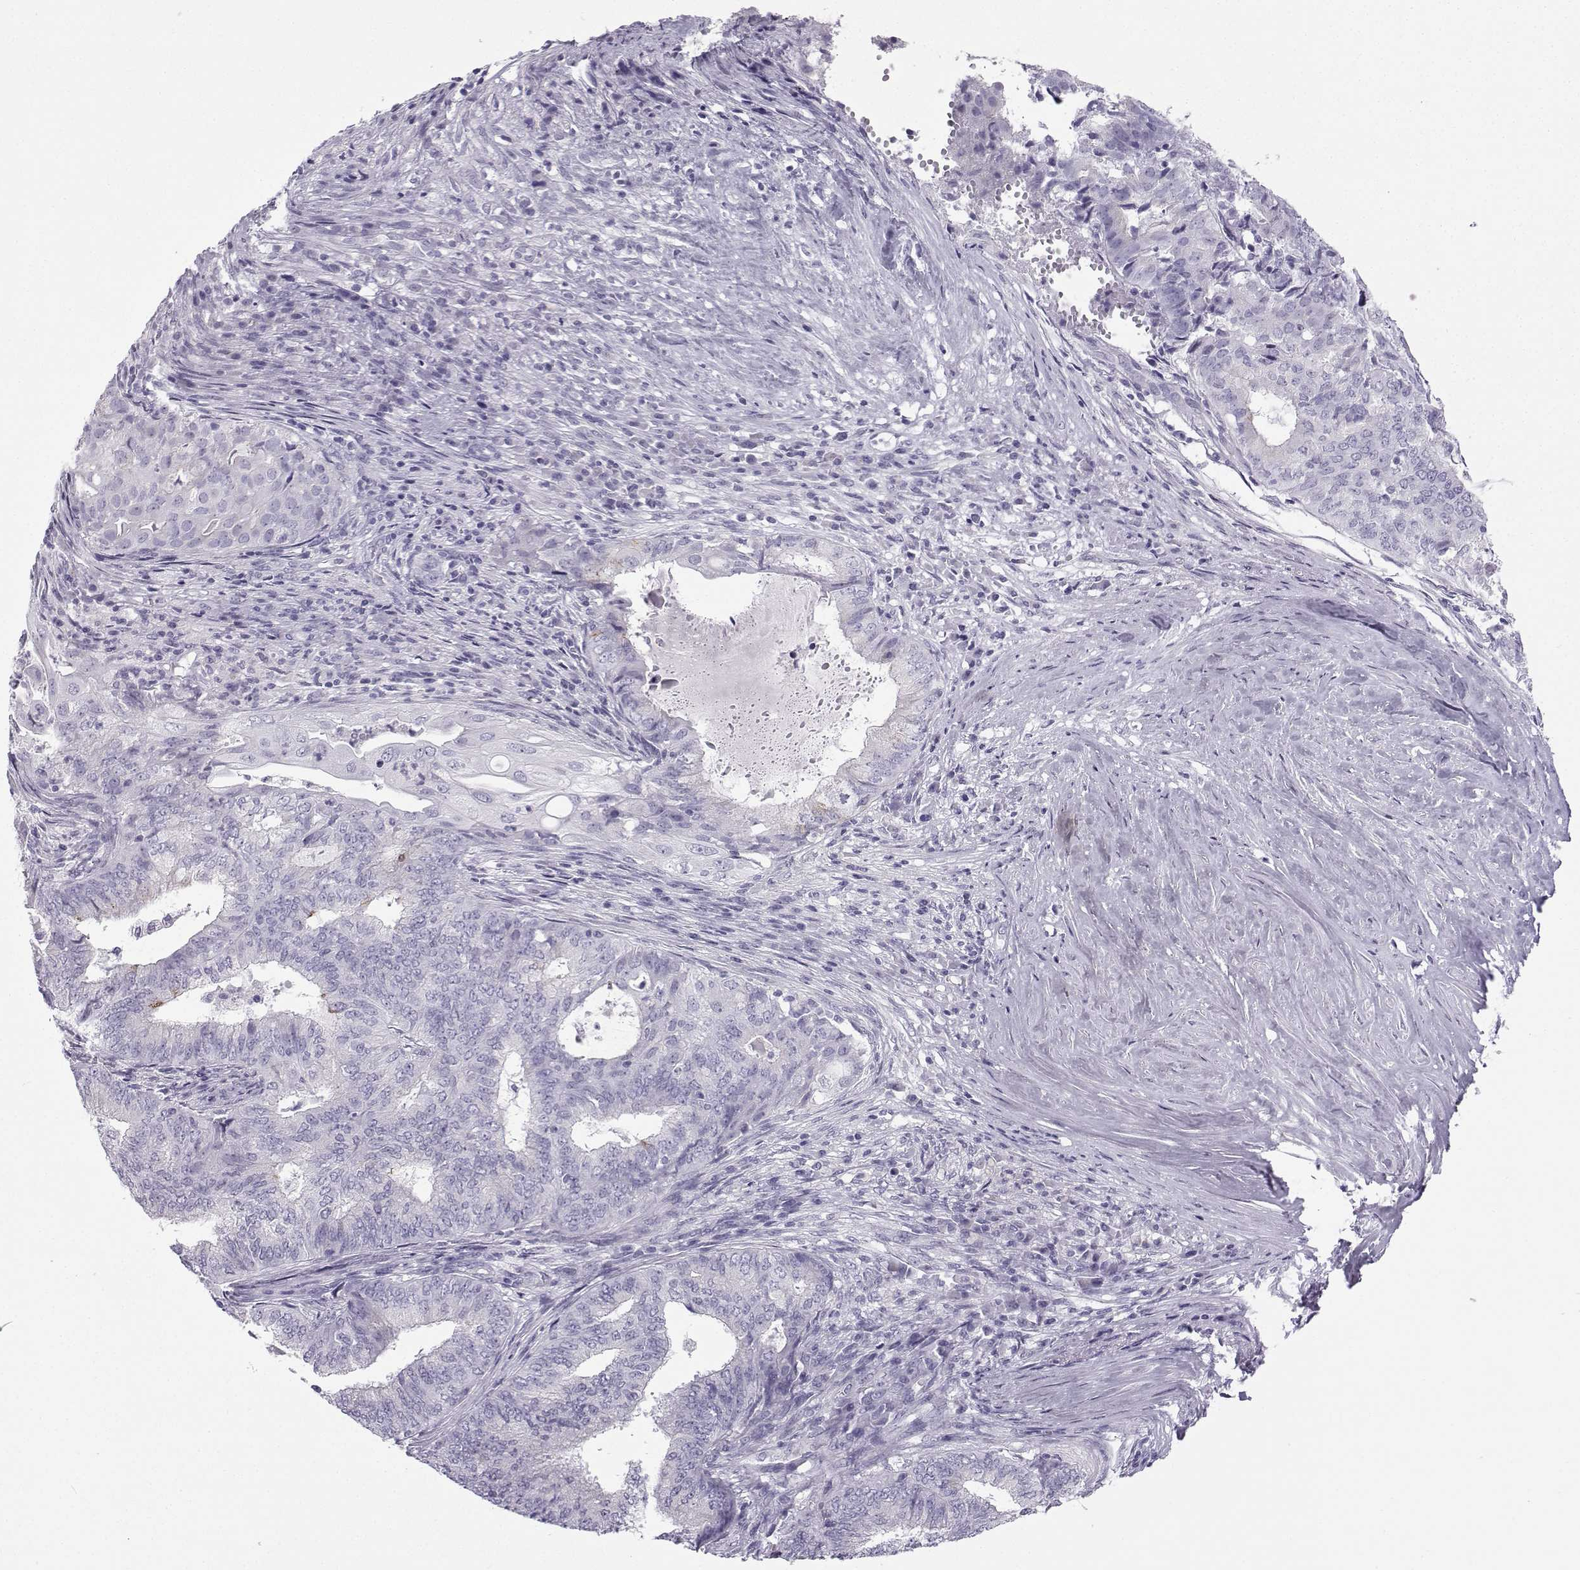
{"staining": {"intensity": "negative", "quantity": "none", "location": "none"}, "tissue": "endometrial cancer", "cell_type": "Tumor cells", "image_type": "cancer", "snomed": [{"axis": "morphology", "description": "Adenocarcinoma, NOS"}, {"axis": "topography", "description": "Endometrium"}], "caption": "Endometrial cancer was stained to show a protein in brown. There is no significant staining in tumor cells.", "gene": "ZBTB8B", "patient": {"sex": "female", "age": 62}}